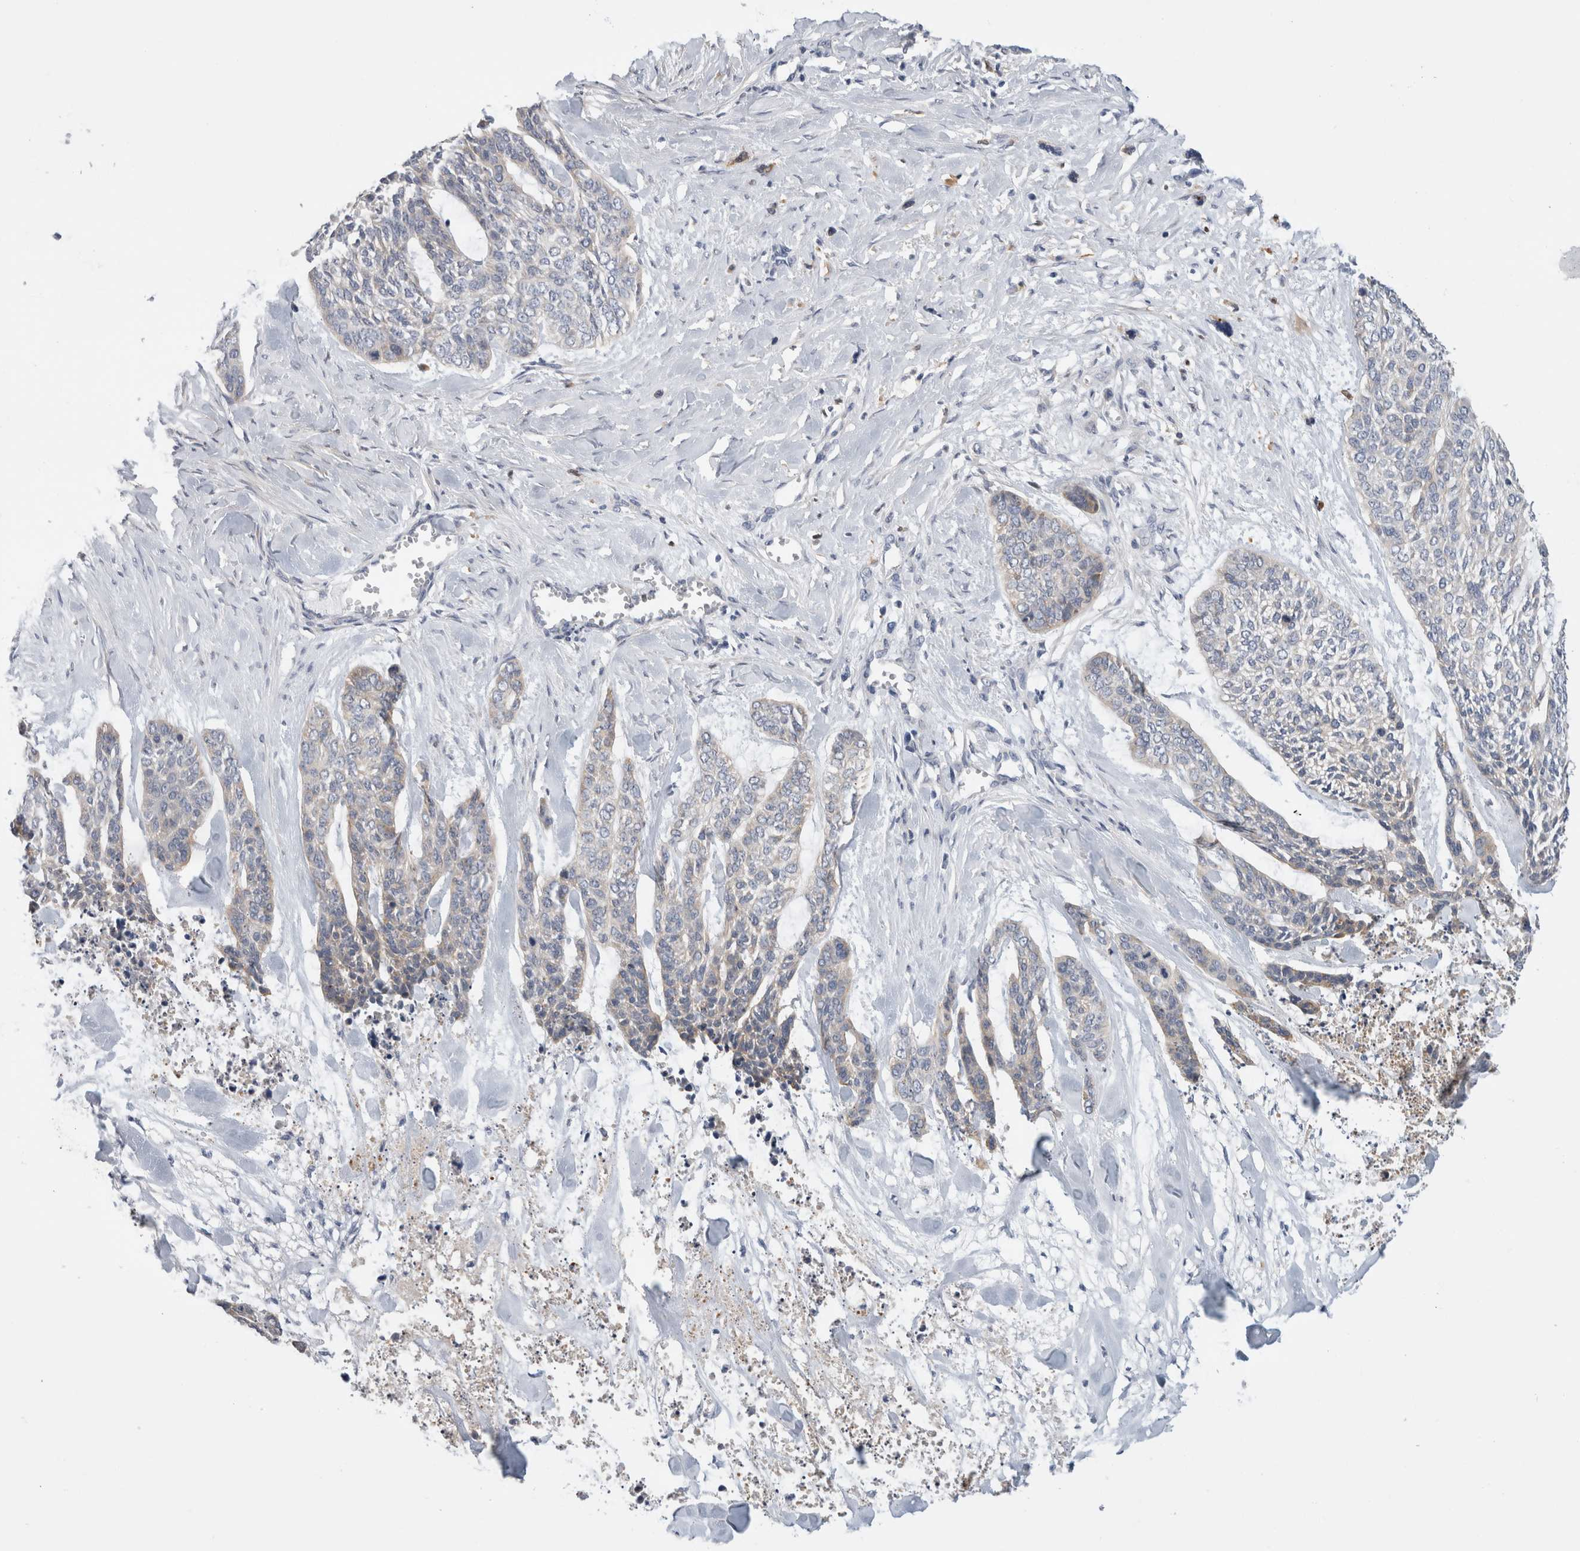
{"staining": {"intensity": "moderate", "quantity": "<25%", "location": "cytoplasmic/membranous"}, "tissue": "skin cancer", "cell_type": "Tumor cells", "image_type": "cancer", "snomed": [{"axis": "morphology", "description": "Basal cell carcinoma"}, {"axis": "topography", "description": "Skin"}], "caption": "IHC of skin cancer (basal cell carcinoma) exhibits low levels of moderate cytoplasmic/membranous positivity in about <25% of tumor cells.", "gene": "SLC20A2", "patient": {"sex": "female", "age": 64}}